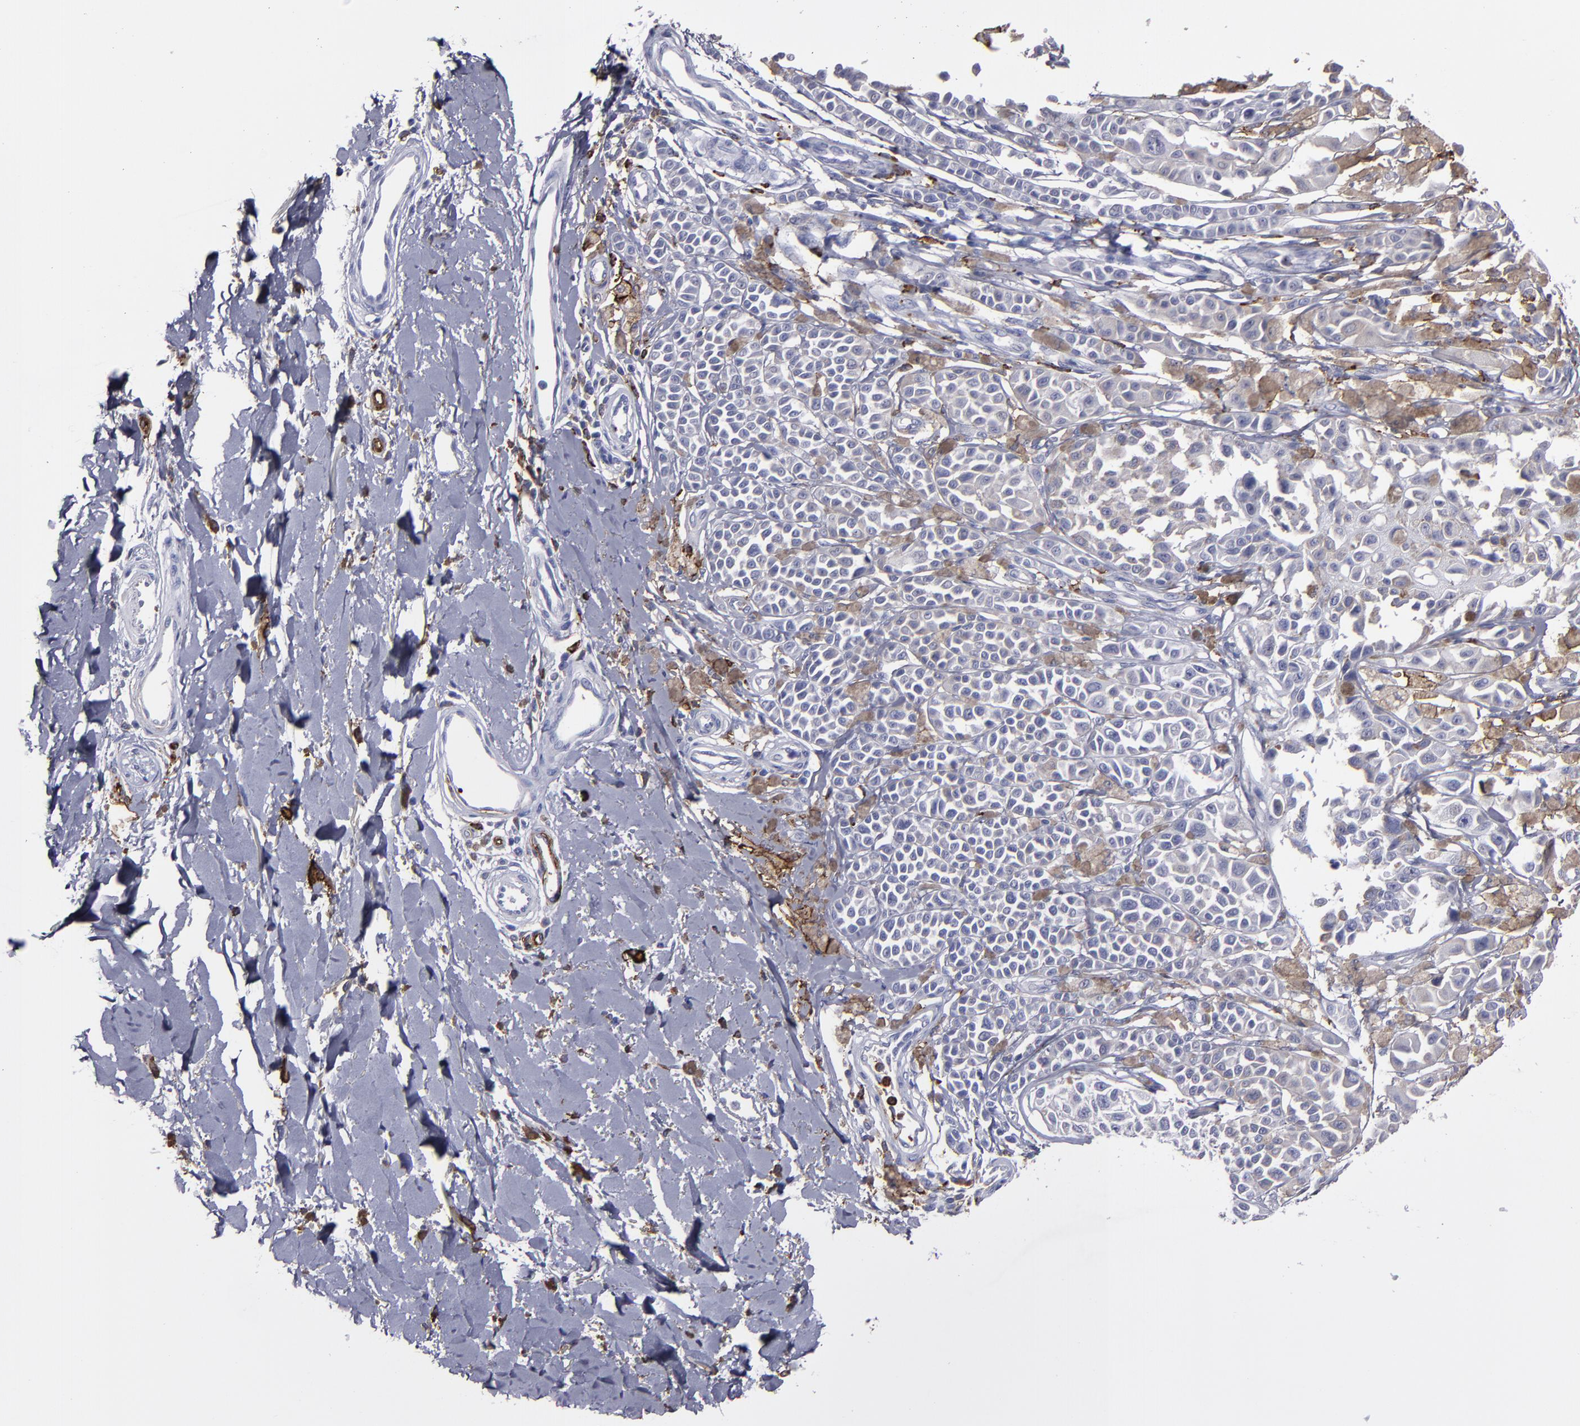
{"staining": {"intensity": "negative", "quantity": "none", "location": "none"}, "tissue": "melanoma", "cell_type": "Tumor cells", "image_type": "cancer", "snomed": [{"axis": "morphology", "description": "Malignant melanoma, NOS"}, {"axis": "topography", "description": "Skin"}], "caption": "The immunohistochemistry micrograph has no significant staining in tumor cells of melanoma tissue. (DAB (3,3'-diaminobenzidine) IHC, high magnification).", "gene": "CD36", "patient": {"sex": "female", "age": 38}}